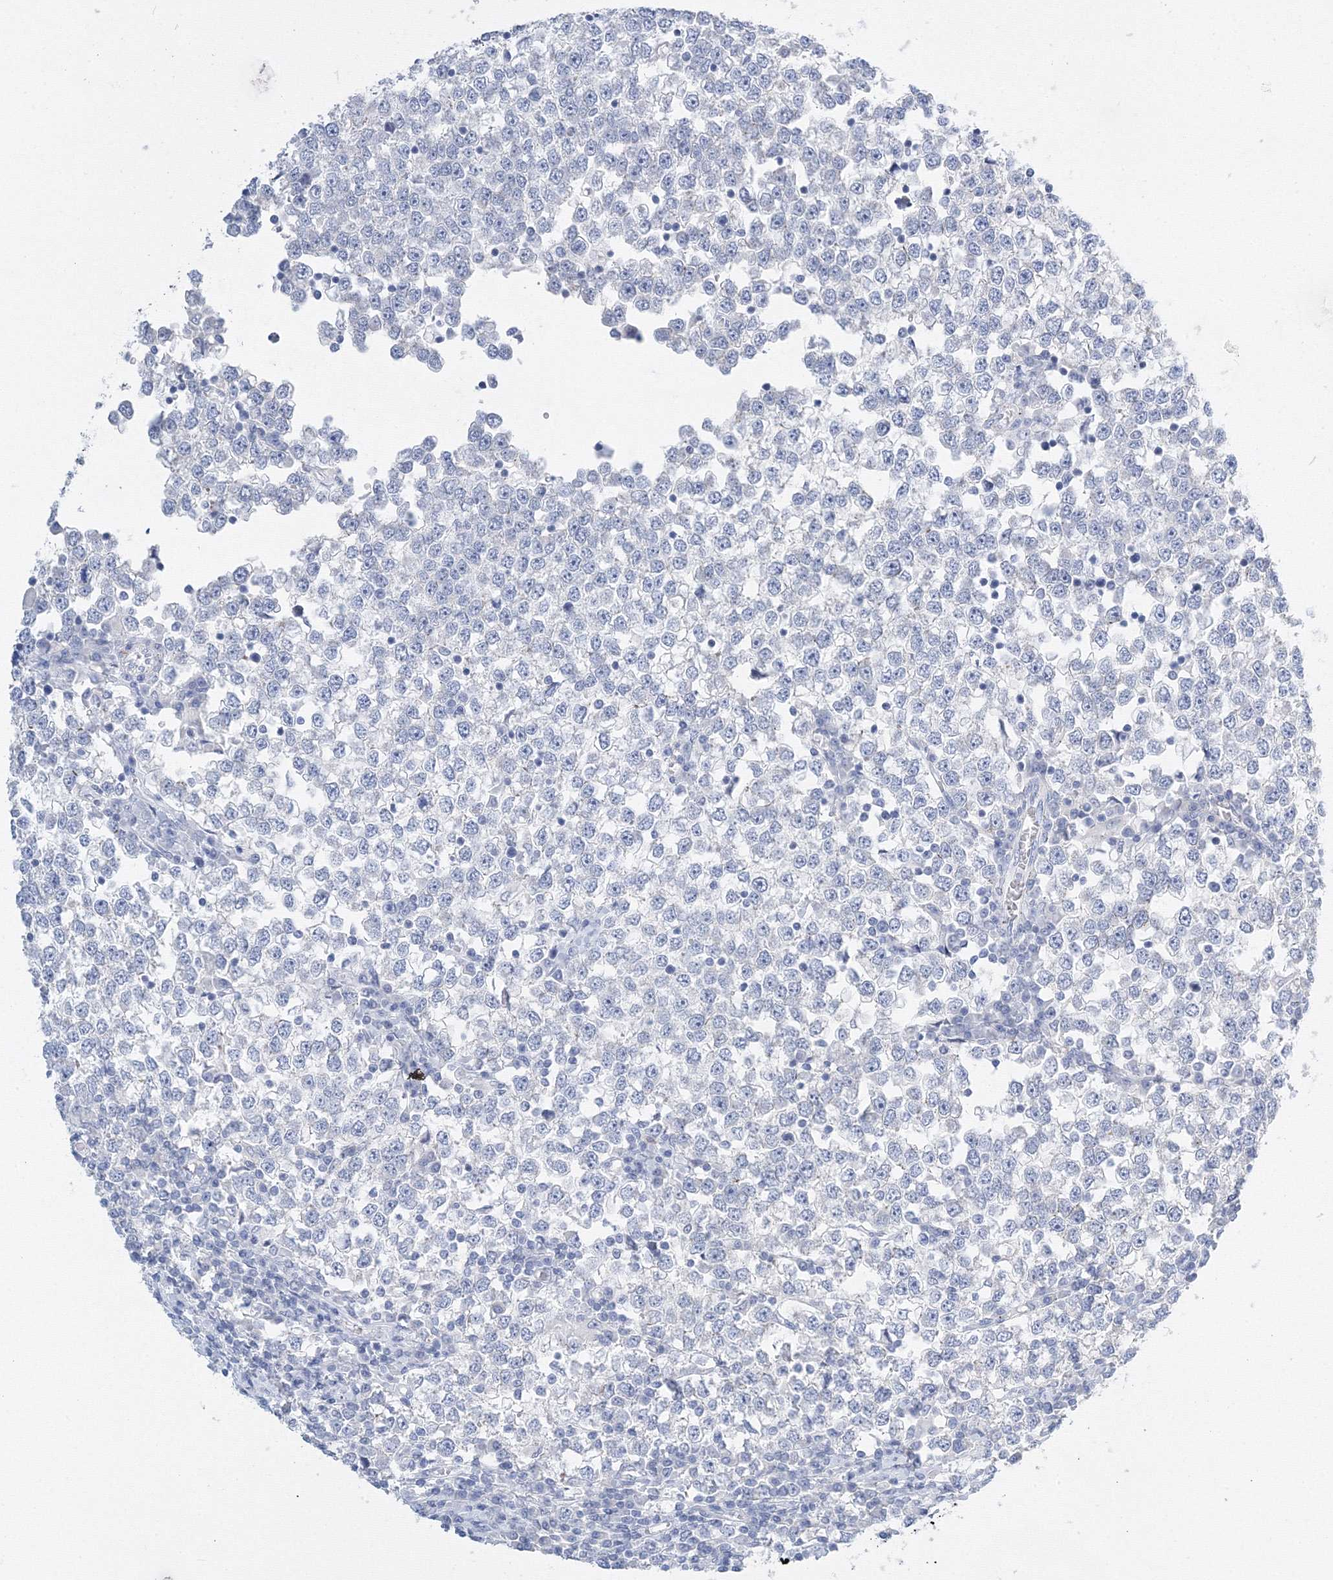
{"staining": {"intensity": "negative", "quantity": "none", "location": "none"}, "tissue": "testis cancer", "cell_type": "Tumor cells", "image_type": "cancer", "snomed": [{"axis": "morphology", "description": "Seminoma, NOS"}, {"axis": "topography", "description": "Testis"}], "caption": "Immunohistochemical staining of human seminoma (testis) demonstrates no significant expression in tumor cells.", "gene": "AASDH", "patient": {"sex": "male", "age": 65}}